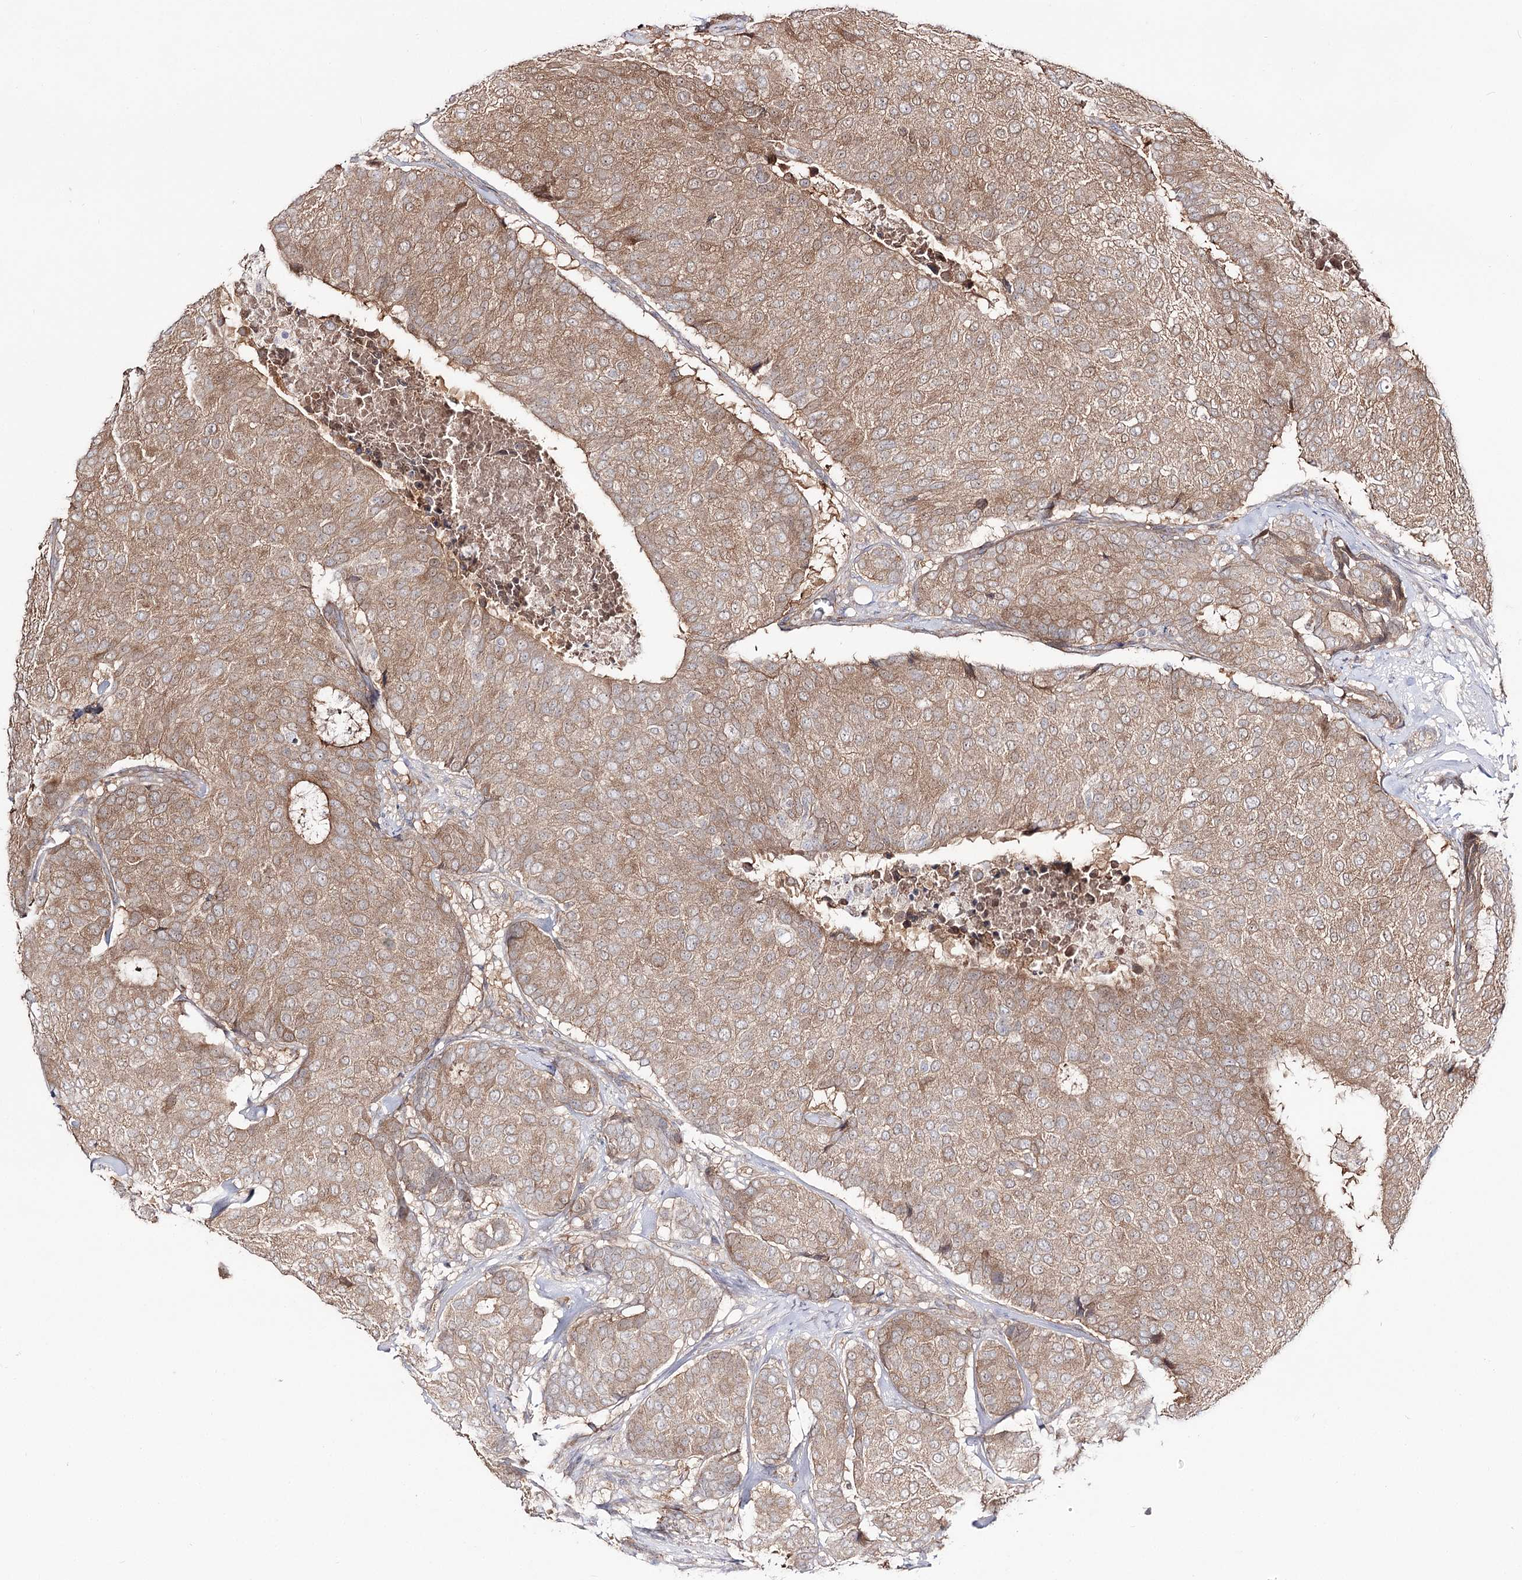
{"staining": {"intensity": "moderate", "quantity": ">75%", "location": "cytoplasmic/membranous"}, "tissue": "breast cancer", "cell_type": "Tumor cells", "image_type": "cancer", "snomed": [{"axis": "morphology", "description": "Duct carcinoma"}, {"axis": "topography", "description": "Breast"}], "caption": "IHC of human infiltrating ductal carcinoma (breast) demonstrates medium levels of moderate cytoplasmic/membranous staining in approximately >75% of tumor cells.", "gene": "C11orf80", "patient": {"sex": "female", "age": 75}}